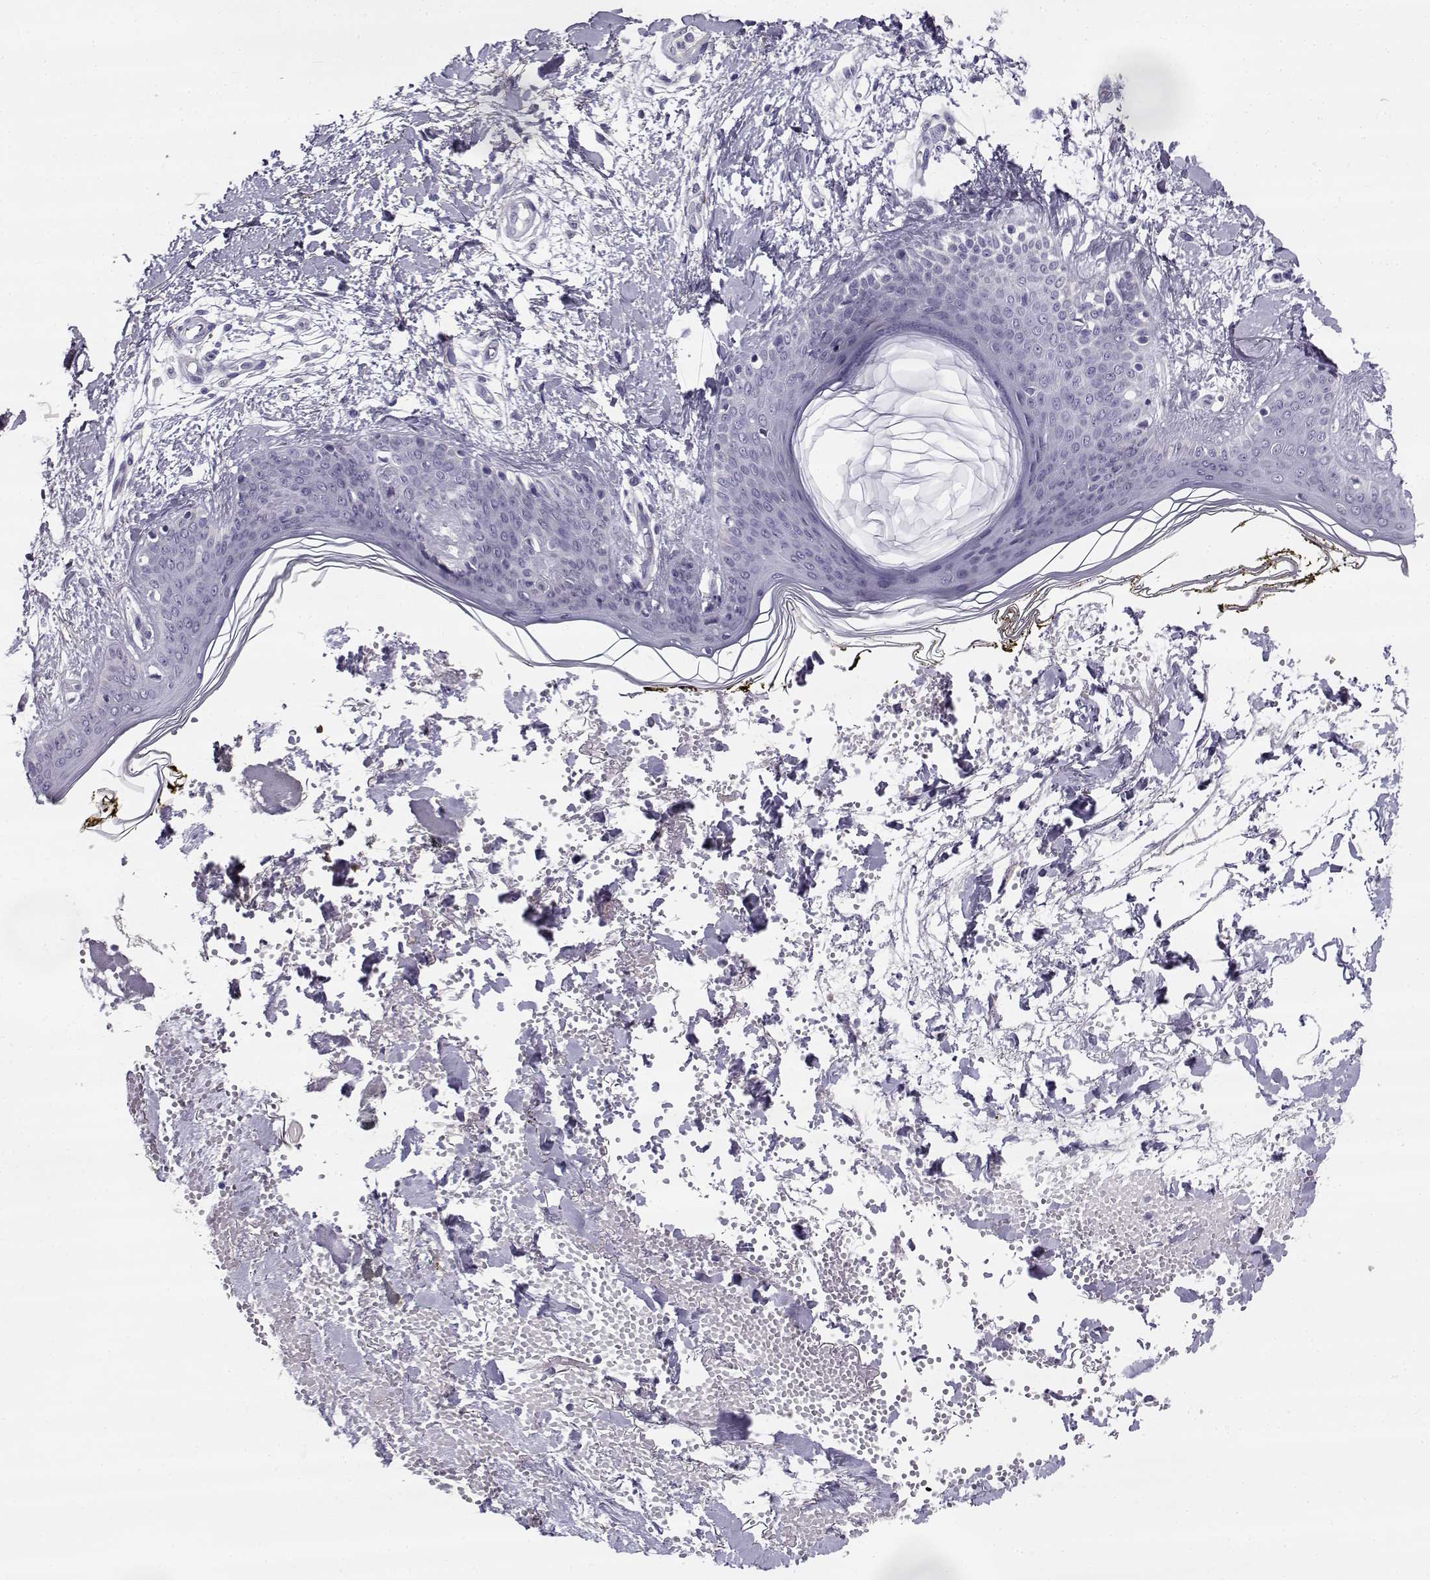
{"staining": {"intensity": "negative", "quantity": "none", "location": "none"}, "tissue": "skin", "cell_type": "Fibroblasts", "image_type": "normal", "snomed": [{"axis": "morphology", "description": "Normal tissue, NOS"}, {"axis": "topography", "description": "Skin"}], "caption": "Immunohistochemical staining of unremarkable skin shows no significant staining in fibroblasts. (IHC, brightfield microscopy, high magnification).", "gene": "CREB3L3", "patient": {"sex": "female", "age": 34}}